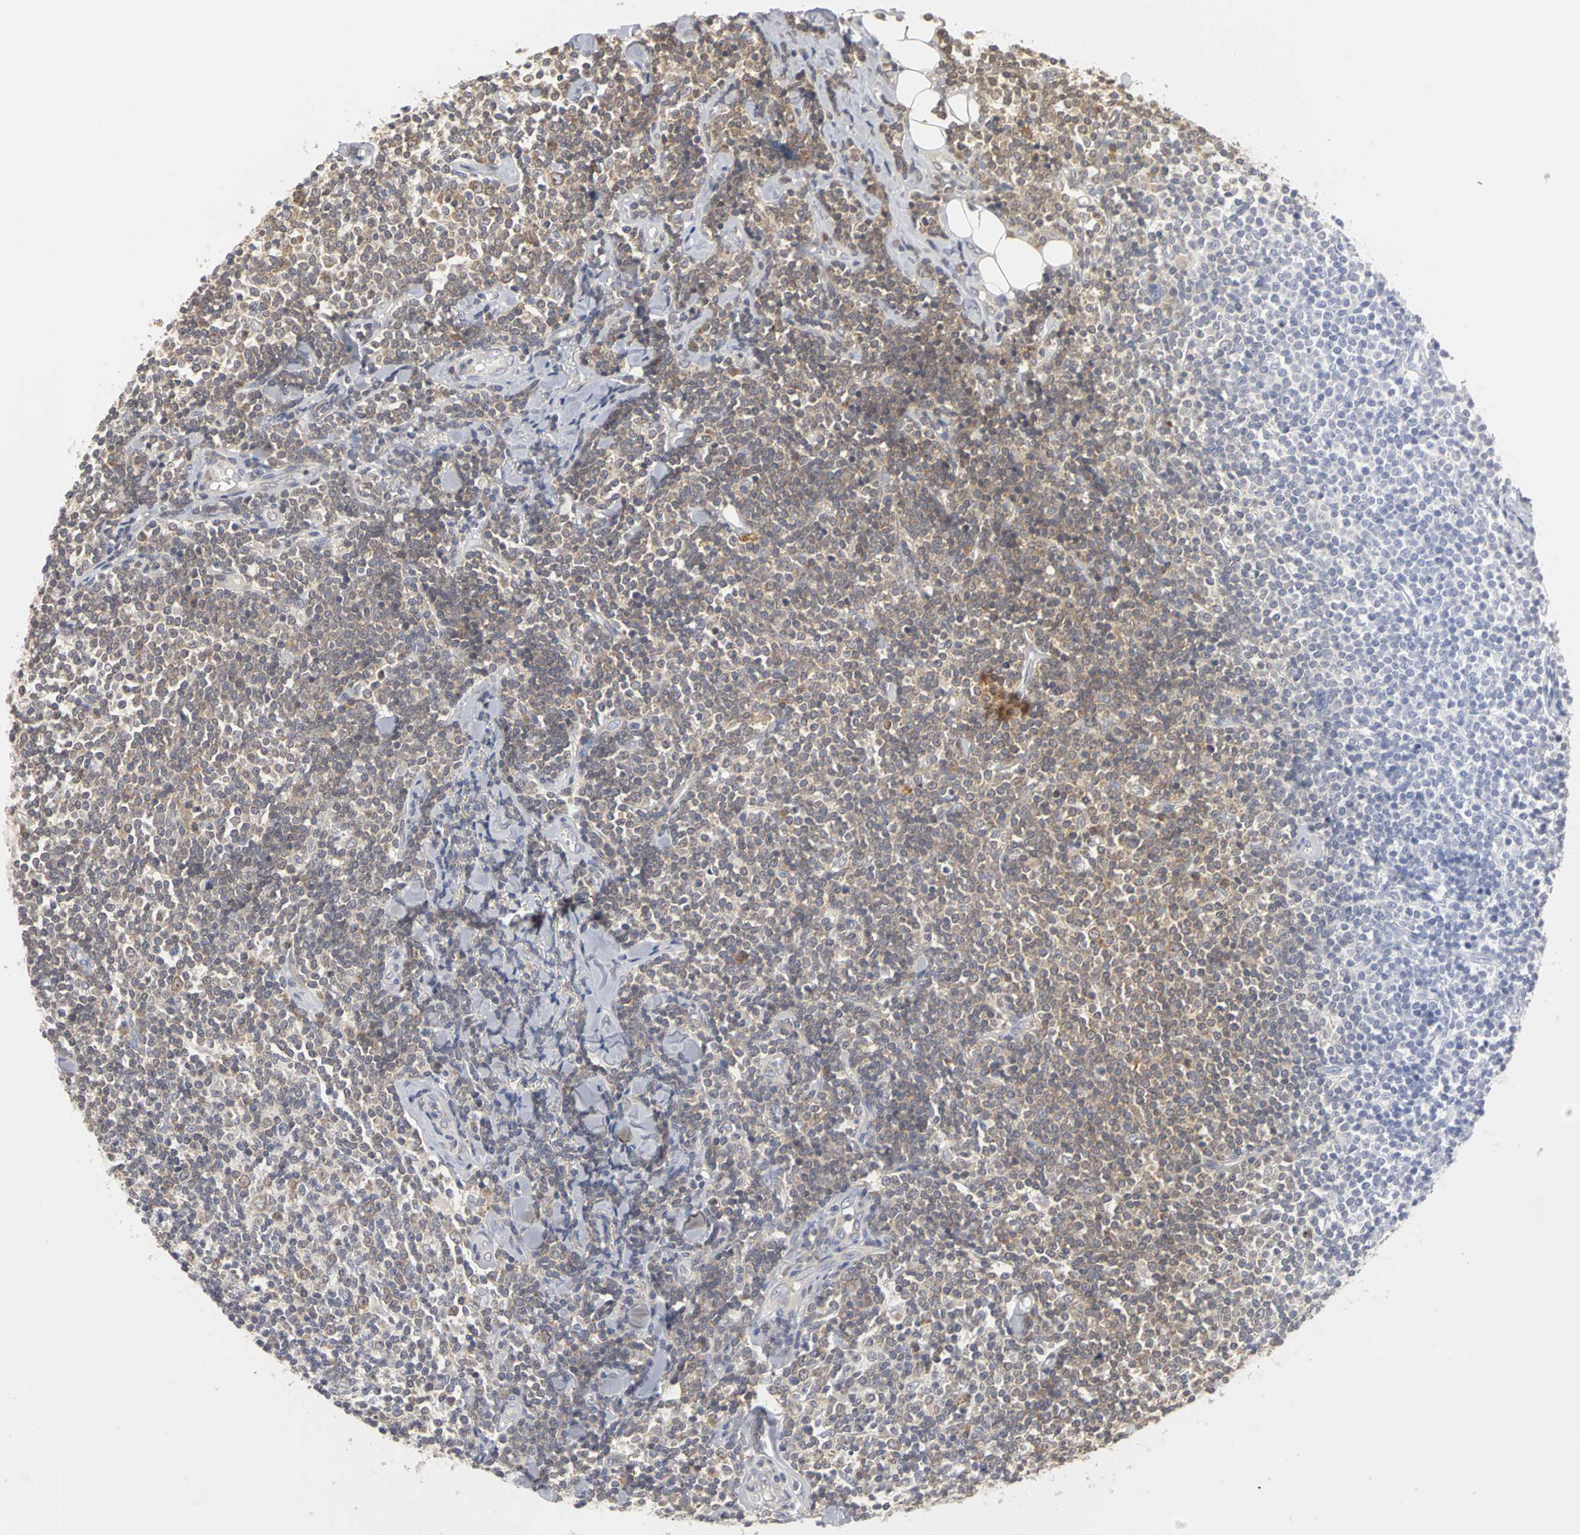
{"staining": {"intensity": "weak", "quantity": ">75%", "location": "cytoplasmic/membranous"}, "tissue": "lymphoma", "cell_type": "Tumor cells", "image_type": "cancer", "snomed": [{"axis": "morphology", "description": "Malignant lymphoma, non-Hodgkin's type, Low grade"}, {"axis": "topography", "description": "Soft tissue"}], "caption": "This photomicrograph exhibits IHC staining of human low-grade malignant lymphoma, non-Hodgkin's type, with low weak cytoplasmic/membranous staining in about >75% of tumor cells.", "gene": "IRAK1", "patient": {"sex": "male", "age": 92}}